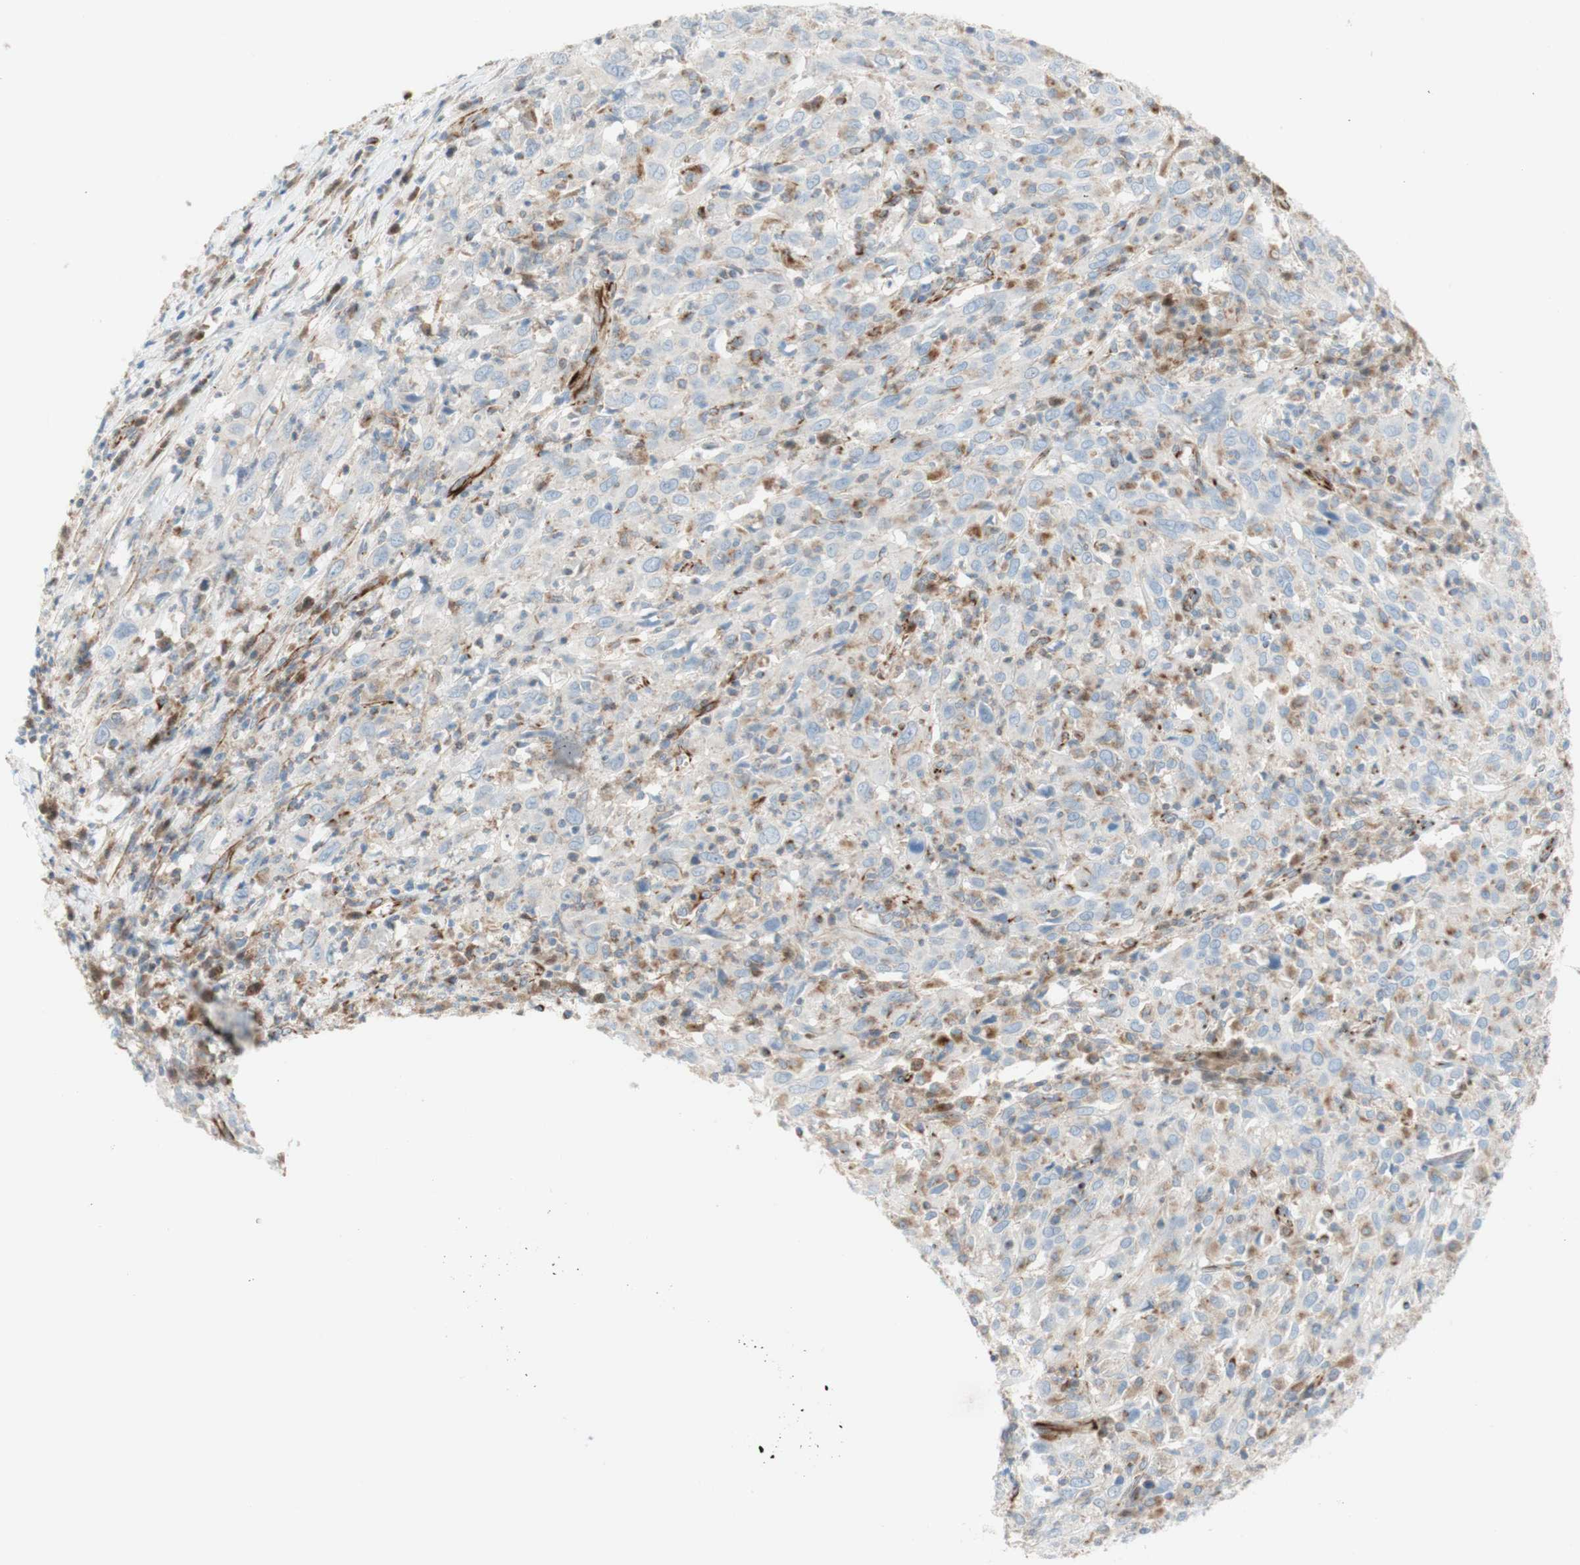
{"staining": {"intensity": "negative", "quantity": "none", "location": "none"}, "tissue": "cervical cancer", "cell_type": "Tumor cells", "image_type": "cancer", "snomed": [{"axis": "morphology", "description": "Squamous cell carcinoma, NOS"}, {"axis": "topography", "description": "Cervix"}], "caption": "Tumor cells show no significant staining in cervical squamous cell carcinoma.", "gene": "POU2AF1", "patient": {"sex": "female", "age": 46}}